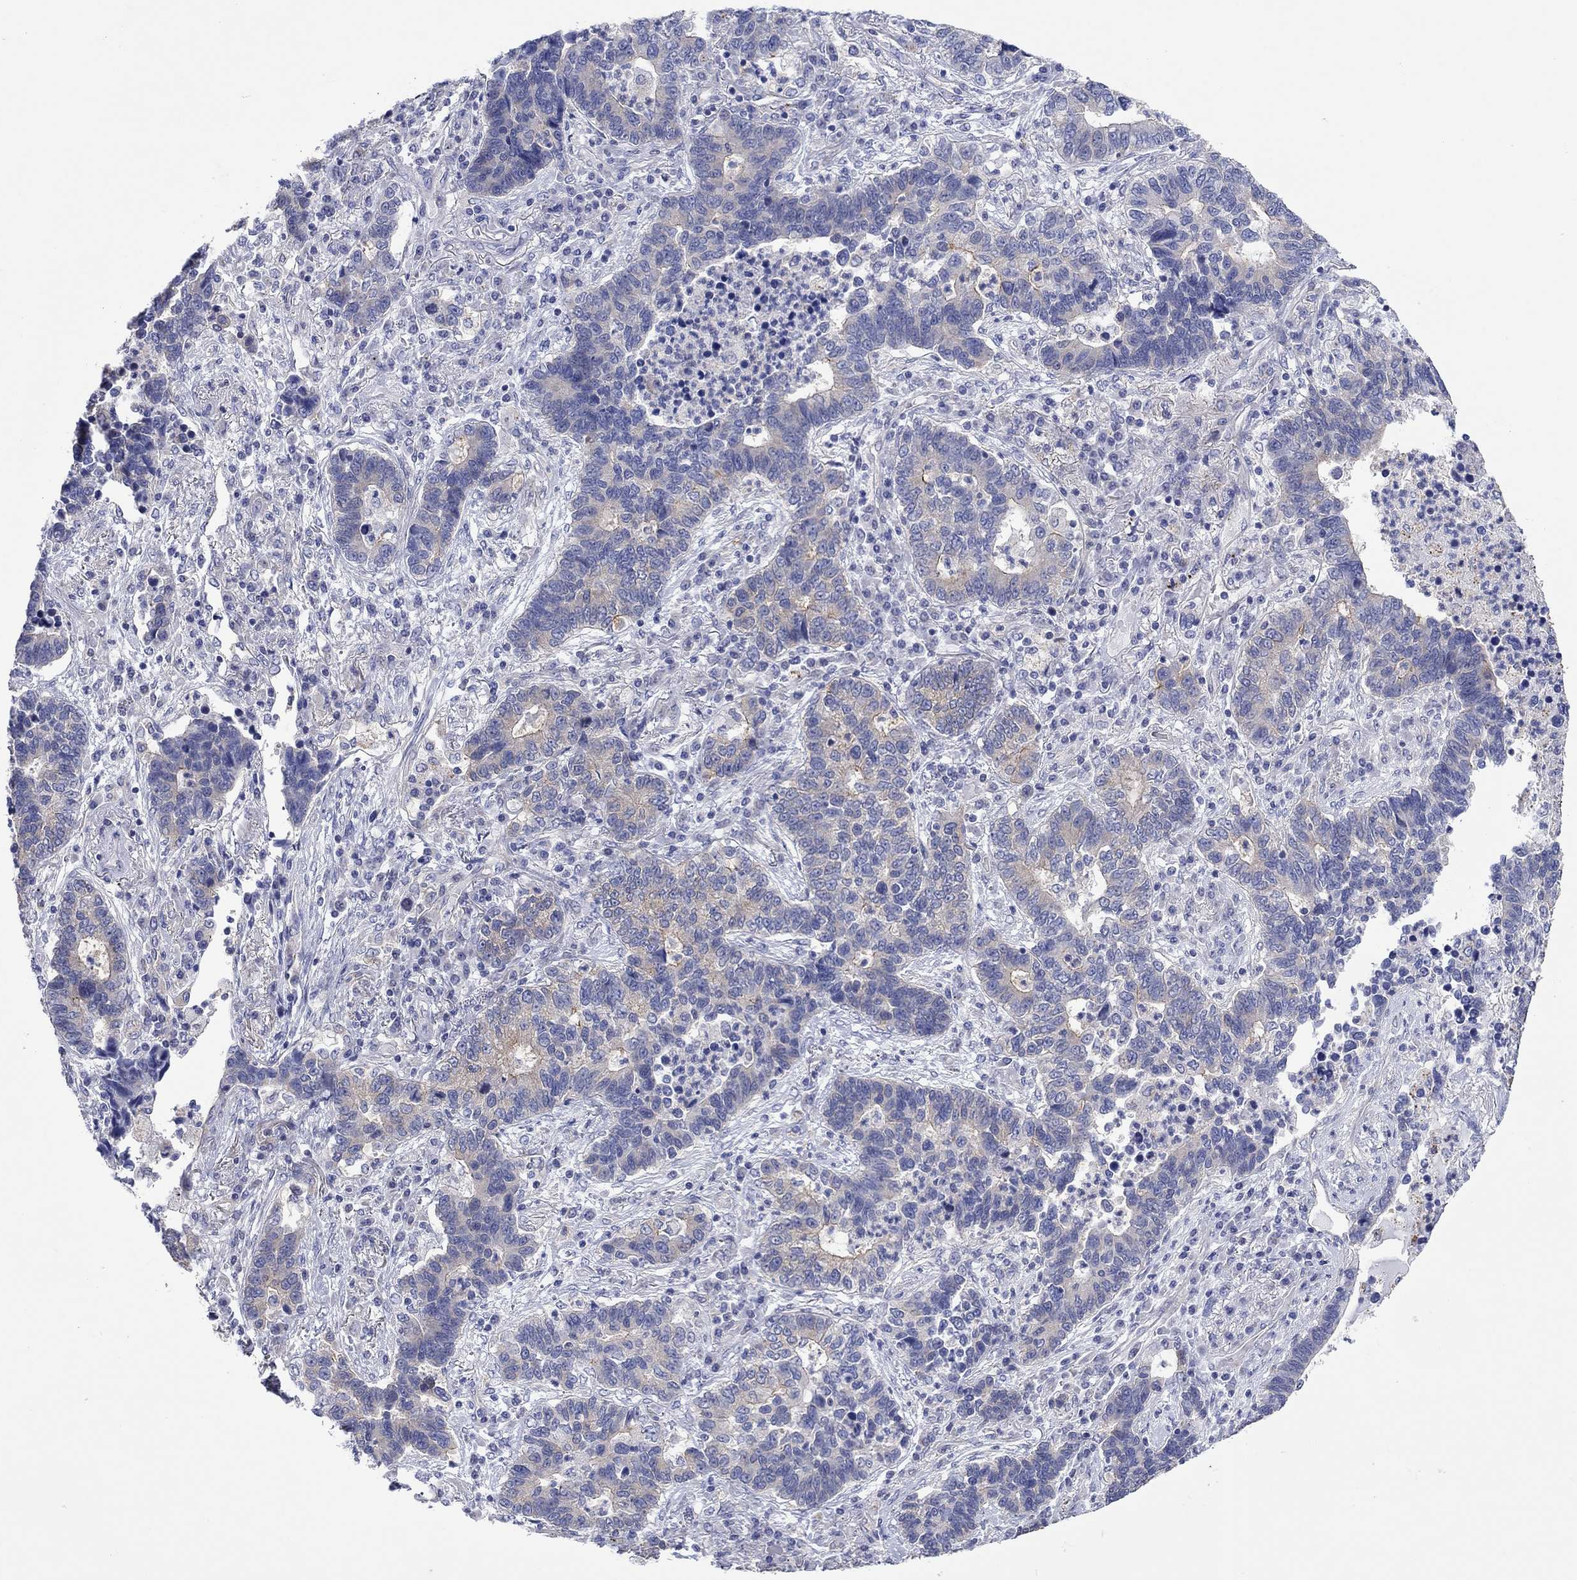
{"staining": {"intensity": "negative", "quantity": "none", "location": "none"}, "tissue": "lung cancer", "cell_type": "Tumor cells", "image_type": "cancer", "snomed": [{"axis": "morphology", "description": "Adenocarcinoma, NOS"}, {"axis": "topography", "description": "Lung"}], "caption": "Photomicrograph shows no protein expression in tumor cells of lung cancer (adenocarcinoma) tissue. The staining is performed using DAB (3,3'-diaminobenzidine) brown chromogen with nuclei counter-stained in using hematoxylin.", "gene": "TPRN", "patient": {"sex": "female", "age": 57}}